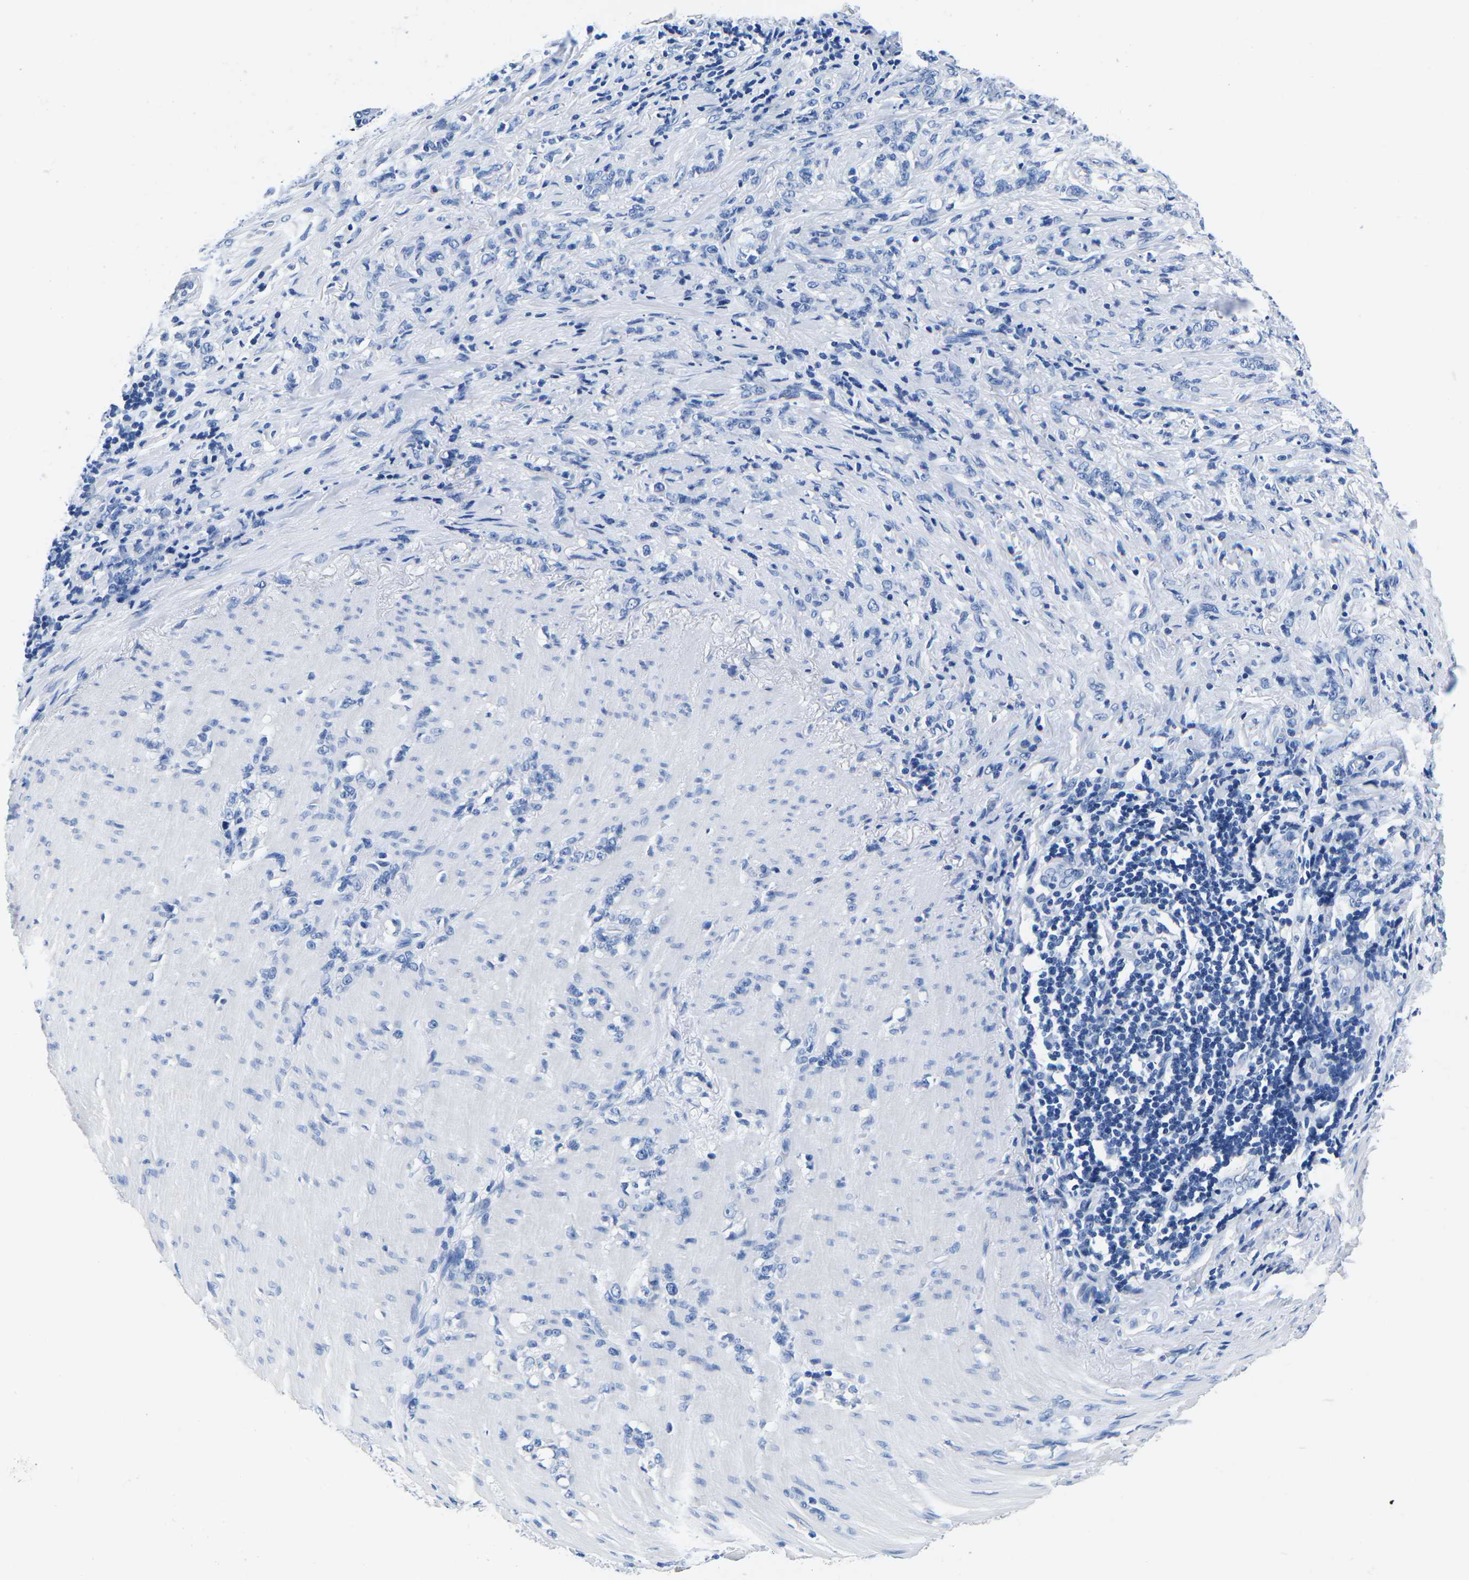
{"staining": {"intensity": "negative", "quantity": "none", "location": "none"}, "tissue": "stomach cancer", "cell_type": "Tumor cells", "image_type": "cancer", "snomed": [{"axis": "morphology", "description": "Adenocarcinoma, NOS"}, {"axis": "topography", "description": "Stomach, lower"}], "caption": "A high-resolution micrograph shows immunohistochemistry (IHC) staining of stomach cancer (adenocarcinoma), which reveals no significant expression in tumor cells.", "gene": "CYP1A2", "patient": {"sex": "male", "age": 88}}